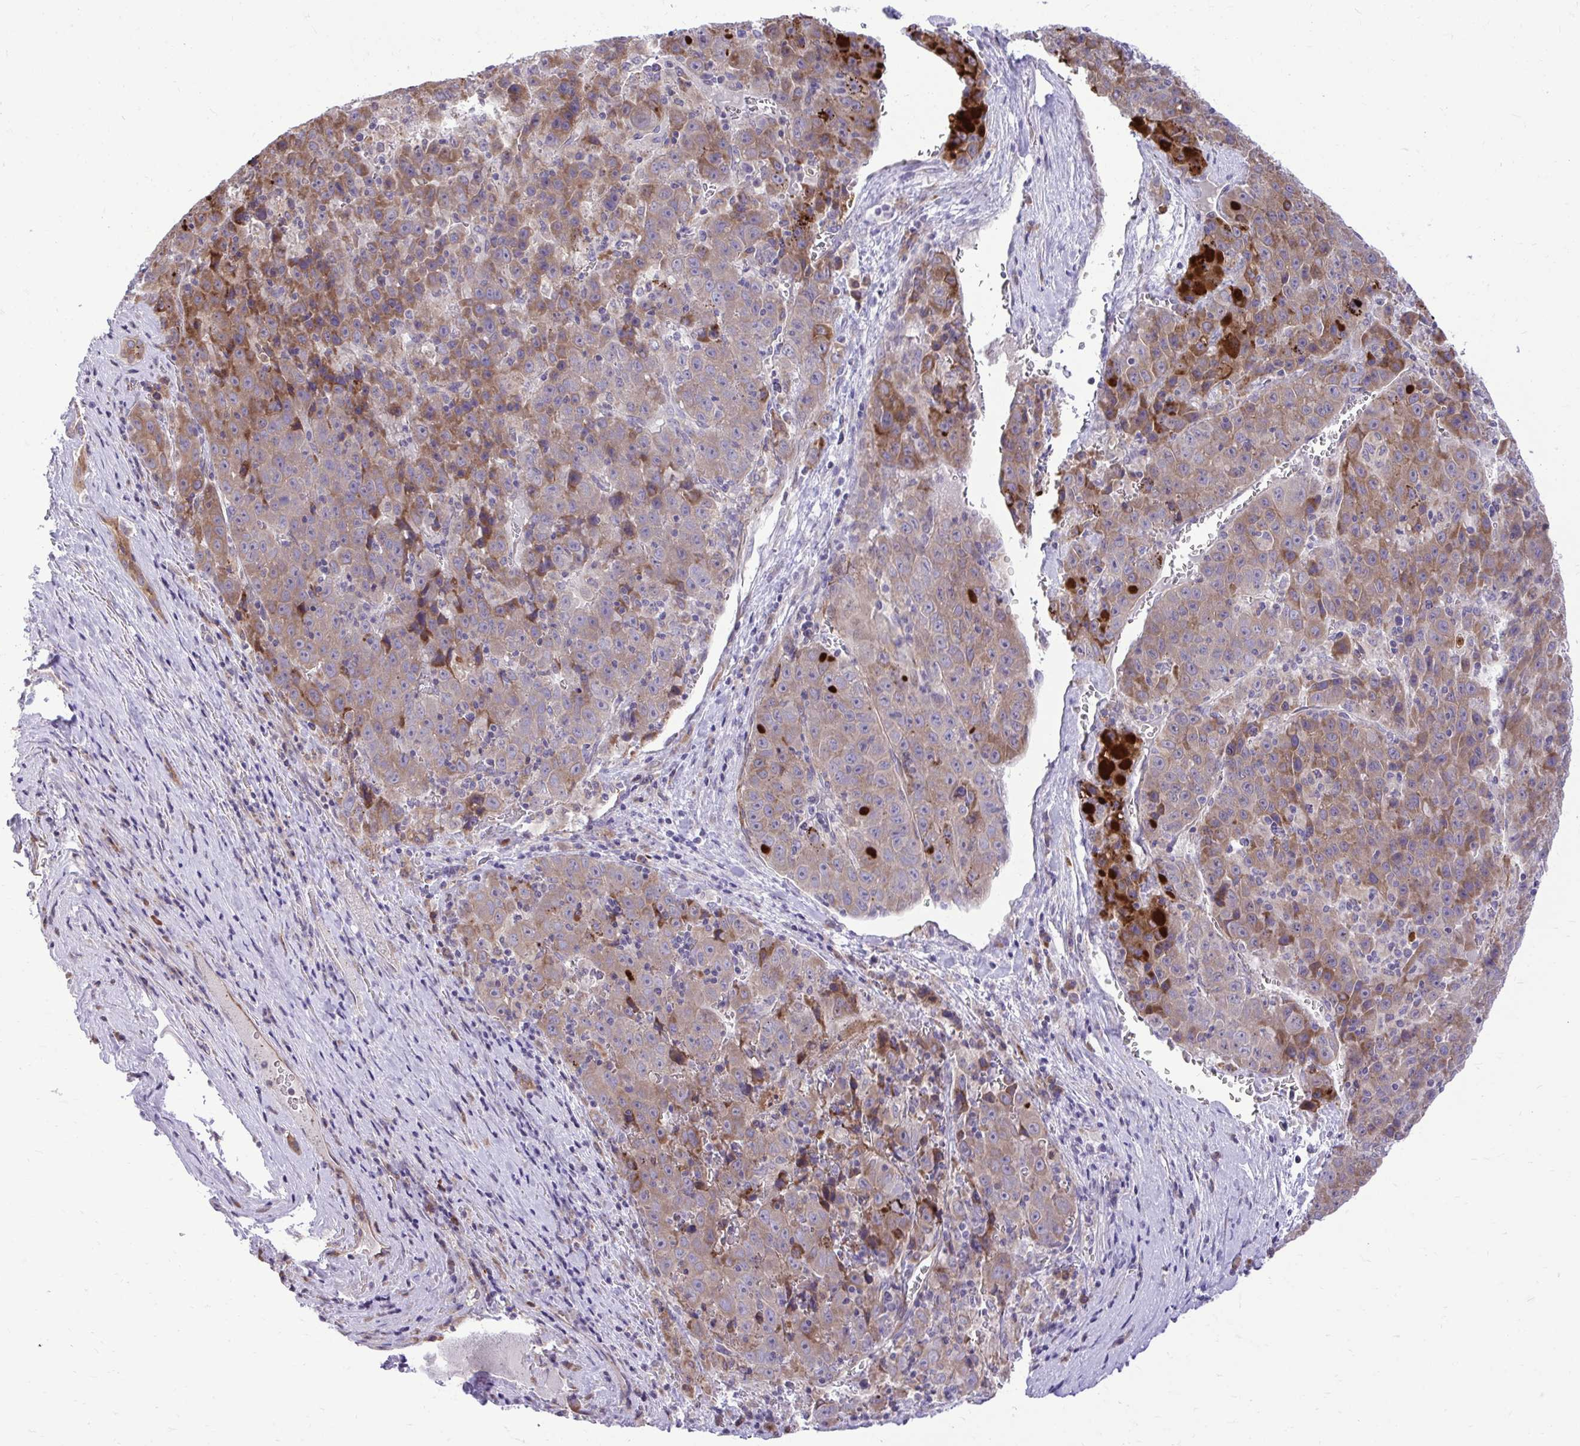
{"staining": {"intensity": "moderate", "quantity": "25%-75%", "location": "cytoplasmic/membranous"}, "tissue": "liver cancer", "cell_type": "Tumor cells", "image_type": "cancer", "snomed": [{"axis": "morphology", "description": "Carcinoma, Hepatocellular, NOS"}, {"axis": "topography", "description": "Liver"}], "caption": "An image of human liver cancer (hepatocellular carcinoma) stained for a protein exhibits moderate cytoplasmic/membranous brown staining in tumor cells.", "gene": "METTL9", "patient": {"sex": "female", "age": 53}}